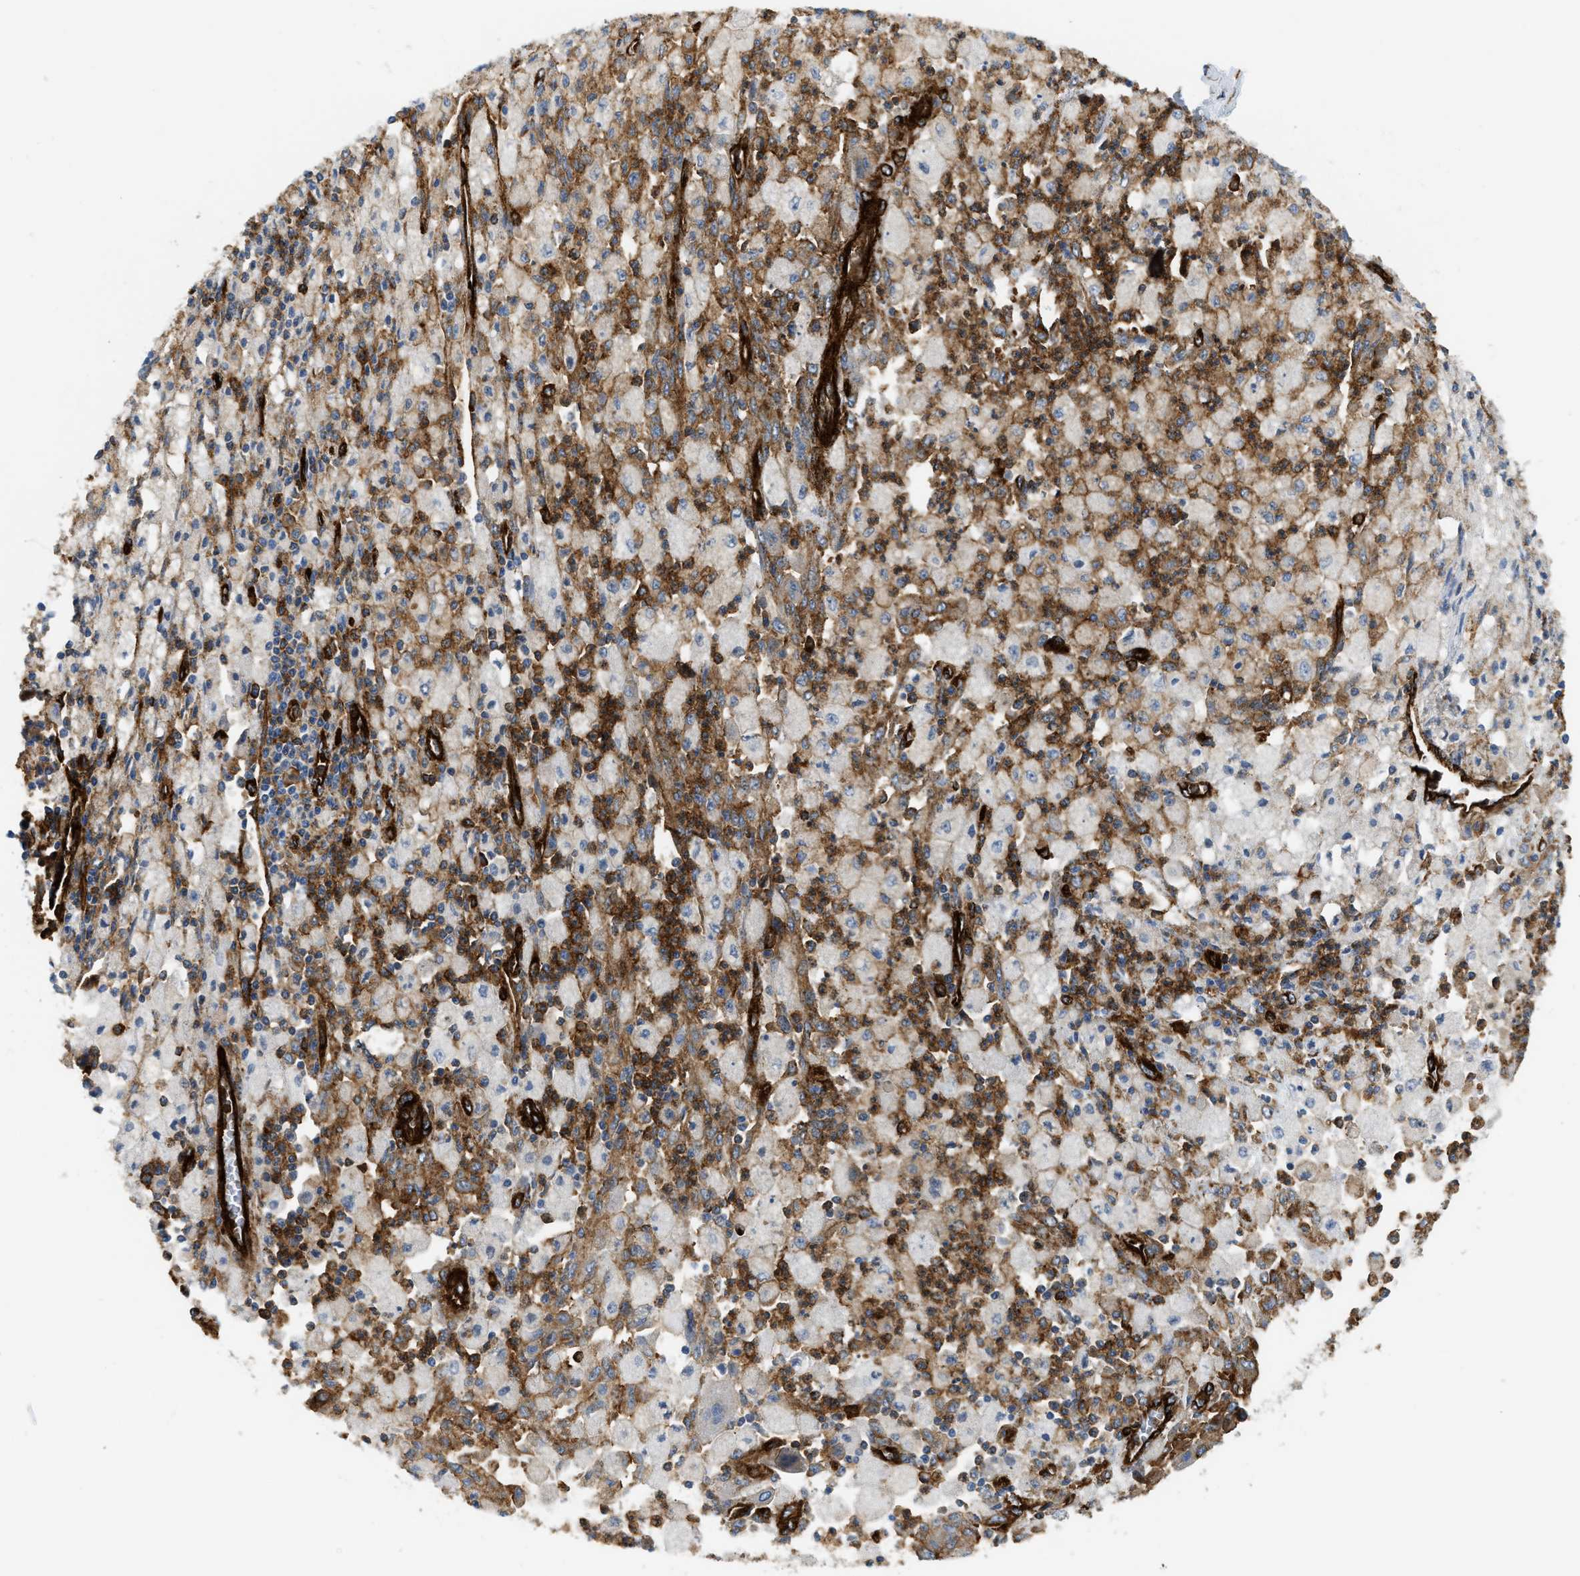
{"staining": {"intensity": "strong", "quantity": ">75%", "location": "cytoplasmic/membranous"}, "tissue": "cervical cancer", "cell_type": "Tumor cells", "image_type": "cancer", "snomed": [{"axis": "morphology", "description": "Normal tissue, NOS"}, {"axis": "morphology", "description": "Adenocarcinoma, NOS"}, {"axis": "topography", "description": "Cervix"}, {"axis": "topography", "description": "Endometrium"}], "caption": "Human adenocarcinoma (cervical) stained for a protein (brown) exhibits strong cytoplasmic/membranous positive staining in about >75% of tumor cells.", "gene": "HIP1", "patient": {"sex": "female", "age": 86}}